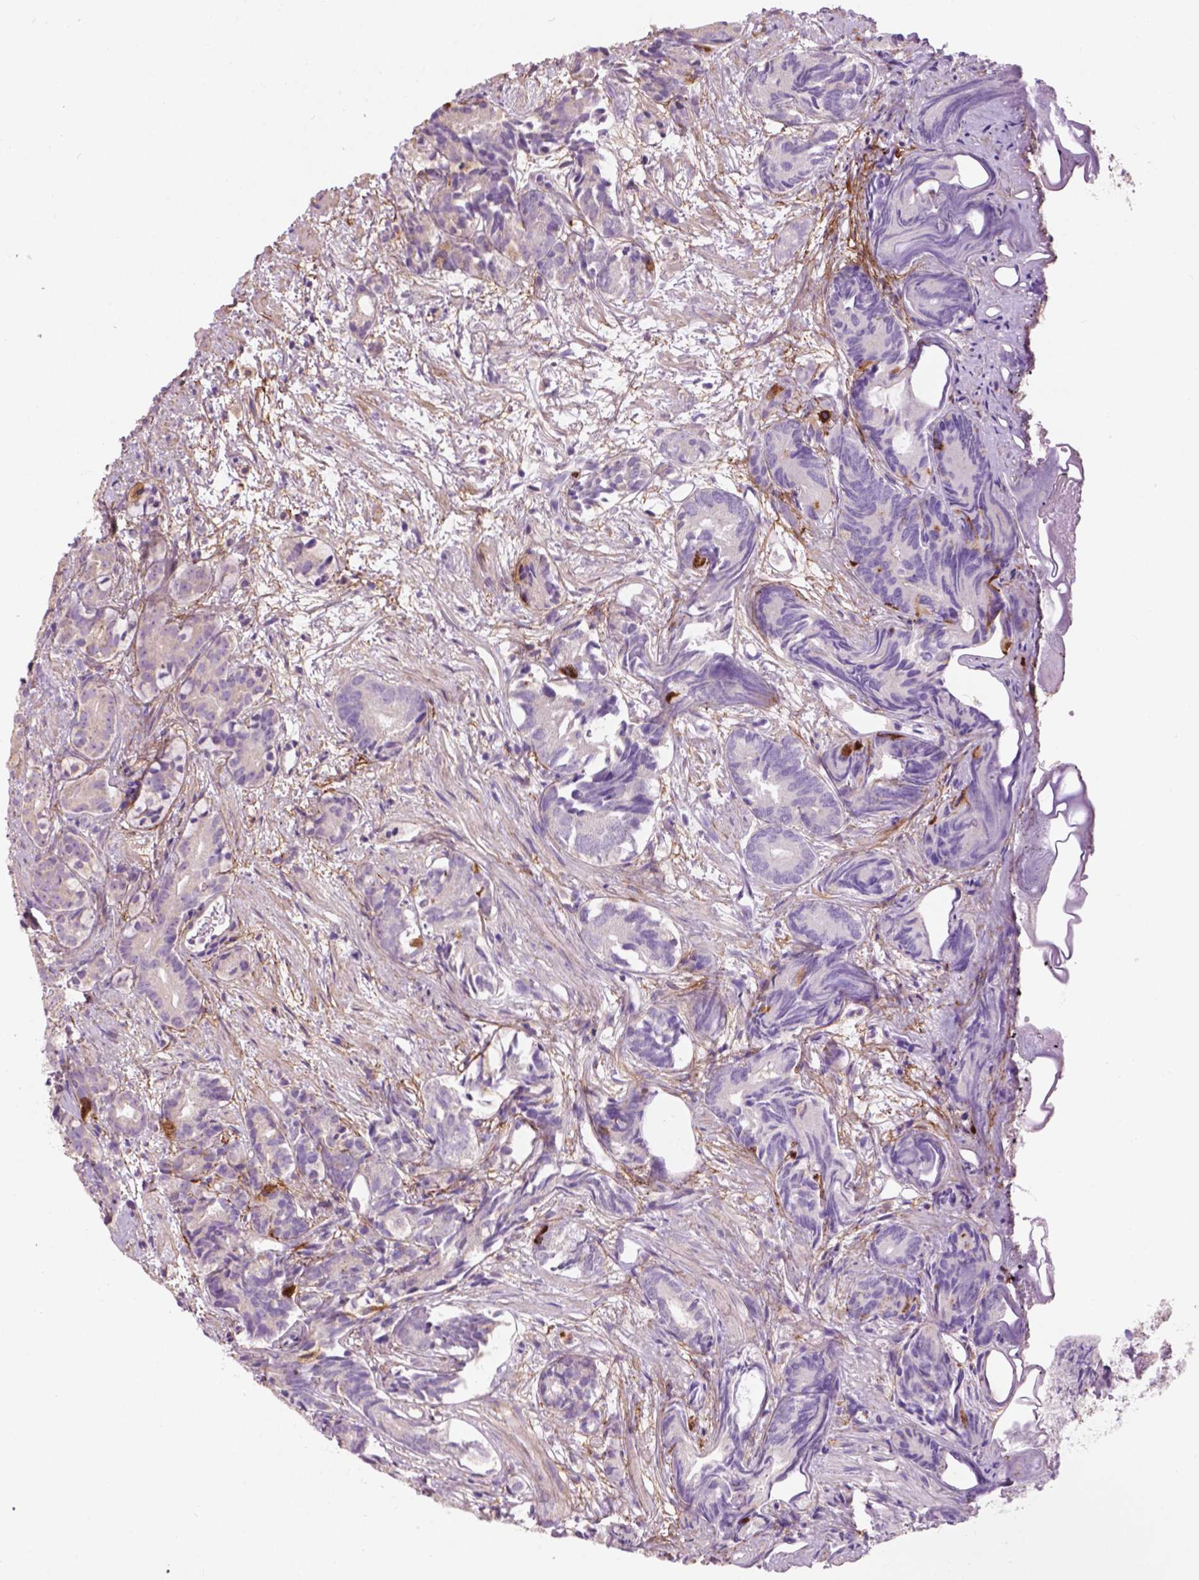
{"staining": {"intensity": "negative", "quantity": "none", "location": "none"}, "tissue": "prostate cancer", "cell_type": "Tumor cells", "image_type": "cancer", "snomed": [{"axis": "morphology", "description": "Adenocarcinoma, High grade"}, {"axis": "topography", "description": "Prostate"}], "caption": "High-grade adenocarcinoma (prostate) stained for a protein using IHC displays no positivity tumor cells.", "gene": "LRRC3C", "patient": {"sex": "male", "age": 84}}